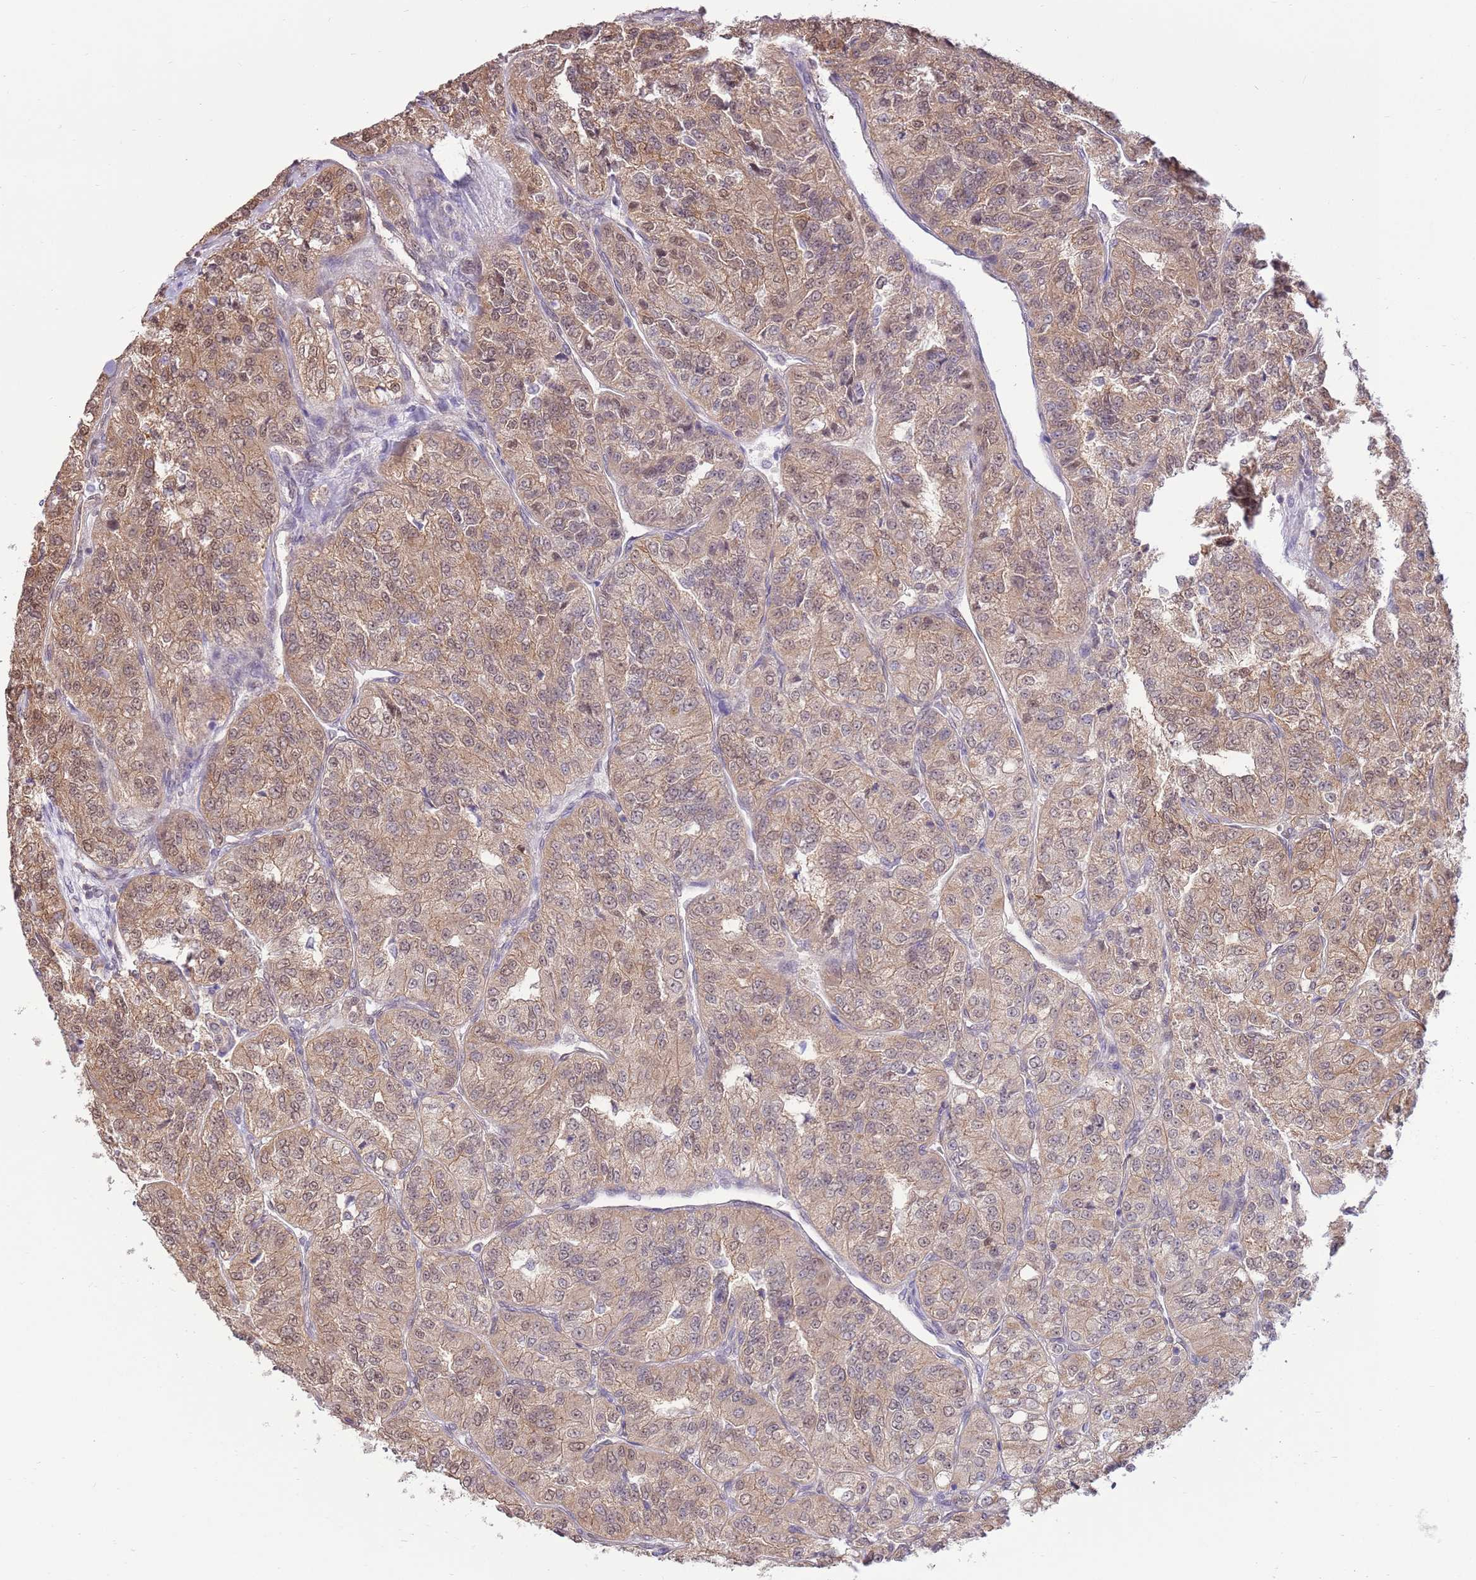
{"staining": {"intensity": "moderate", "quantity": ">75%", "location": "cytoplasmic/membranous,nuclear"}, "tissue": "renal cancer", "cell_type": "Tumor cells", "image_type": "cancer", "snomed": [{"axis": "morphology", "description": "Adenocarcinoma, NOS"}, {"axis": "topography", "description": "Kidney"}], "caption": "Immunohistochemical staining of human renal adenocarcinoma exhibits medium levels of moderate cytoplasmic/membranous and nuclear protein positivity in about >75% of tumor cells.", "gene": "NSFL1C", "patient": {"sex": "female", "age": 63}}